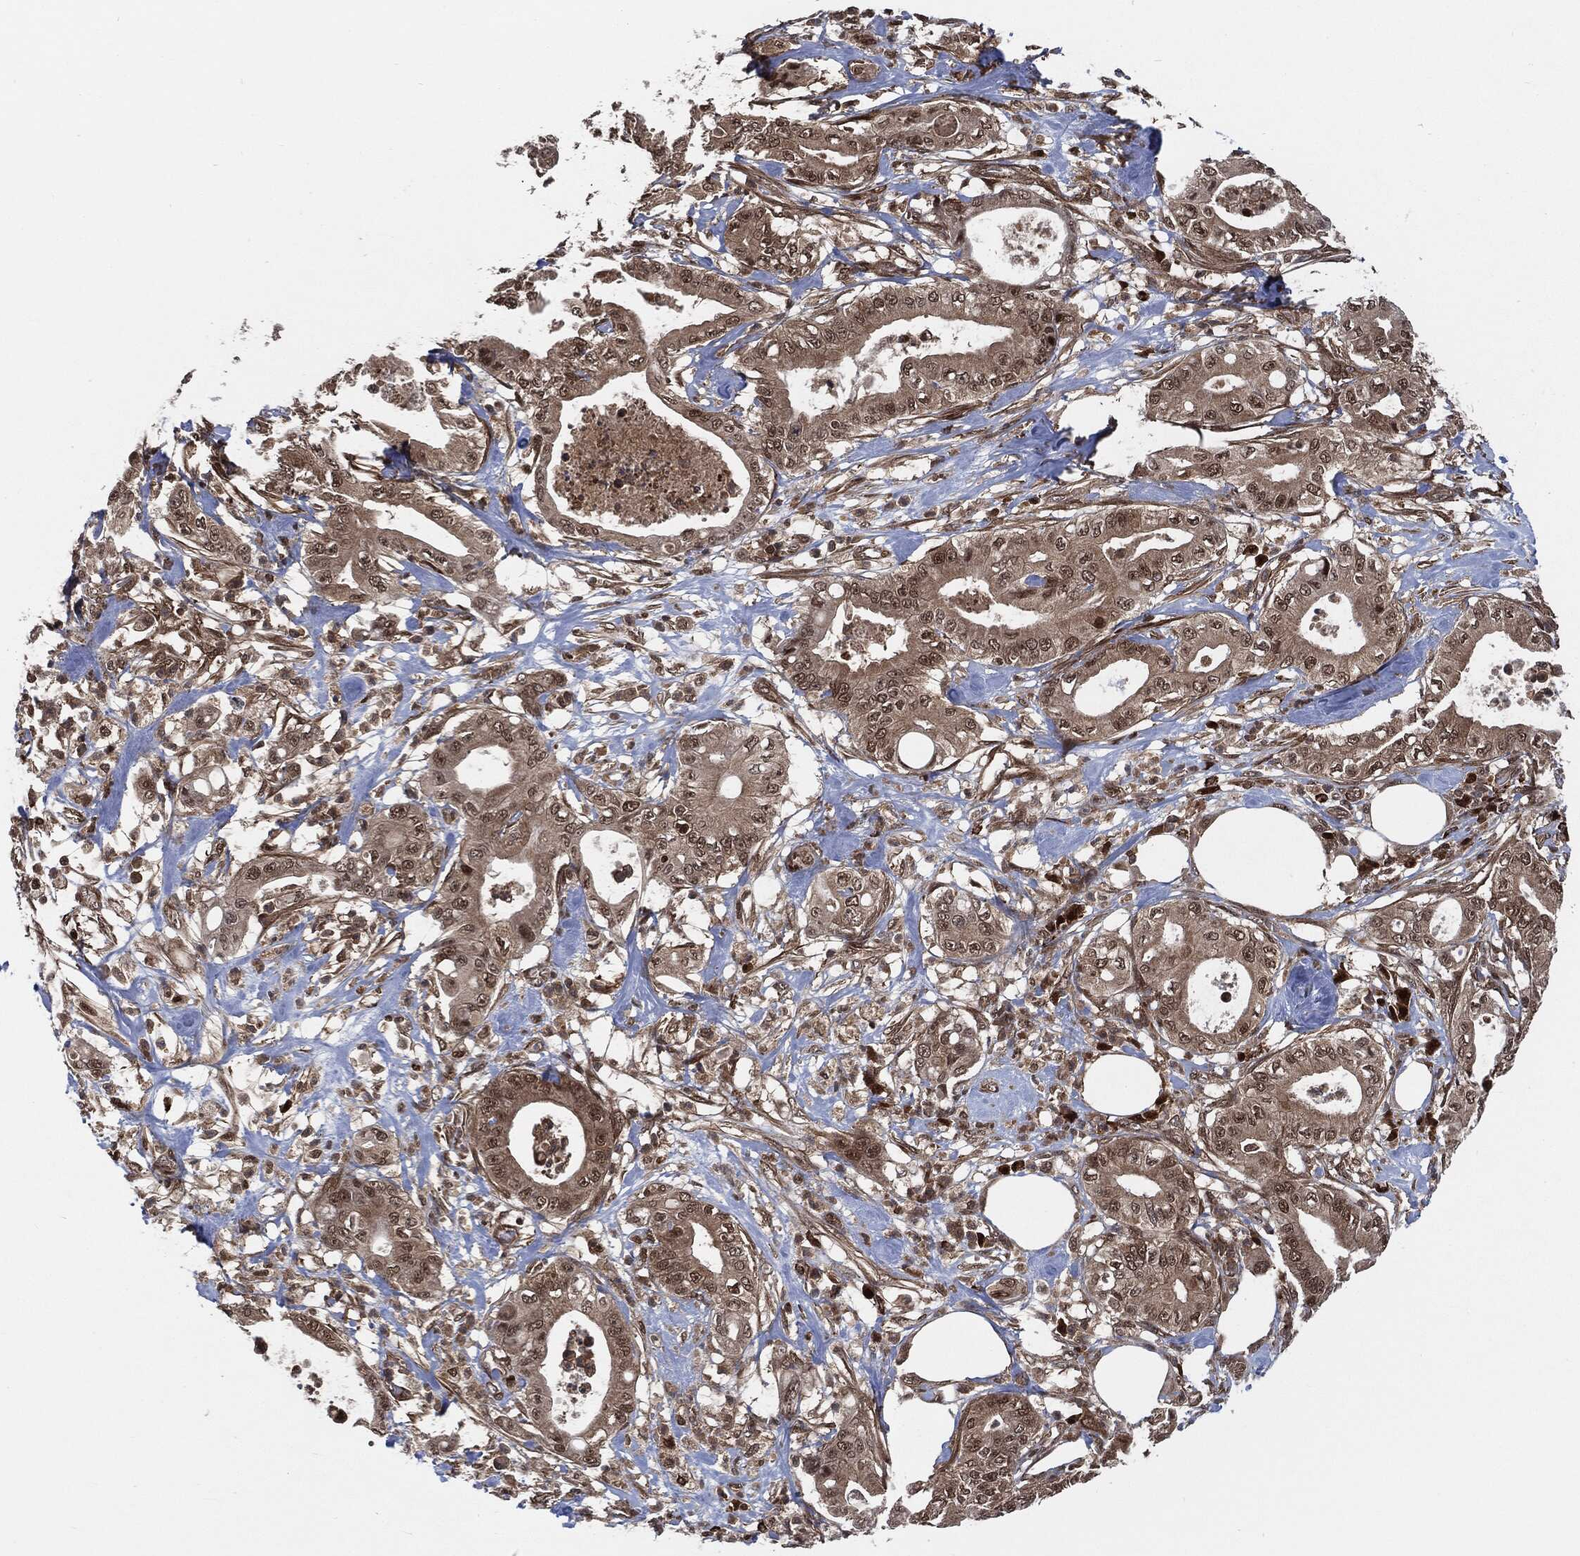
{"staining": {"intensity": "weak", "quantity": ">75%", "location": "cytoplasmic/membranous,nuclear"}, "tissue": "pancreatic cancer", "cell_type": "Tumor cells", "image_type": "cancer", "snomed": [{"axis": "morphology", "description": "Adenocarcinoma, NOS"}, {"axis": "topography", "description": "Pancreas"}], "caption": "About >75% of tumor cells in pancreatic cancer reveal weak cytoplasmic/membranous and nuclear protein expression as visualized by brown immunohistochemical staining.", "gene": "CUTA", "patient": {"sex": "male", "age": 71}}